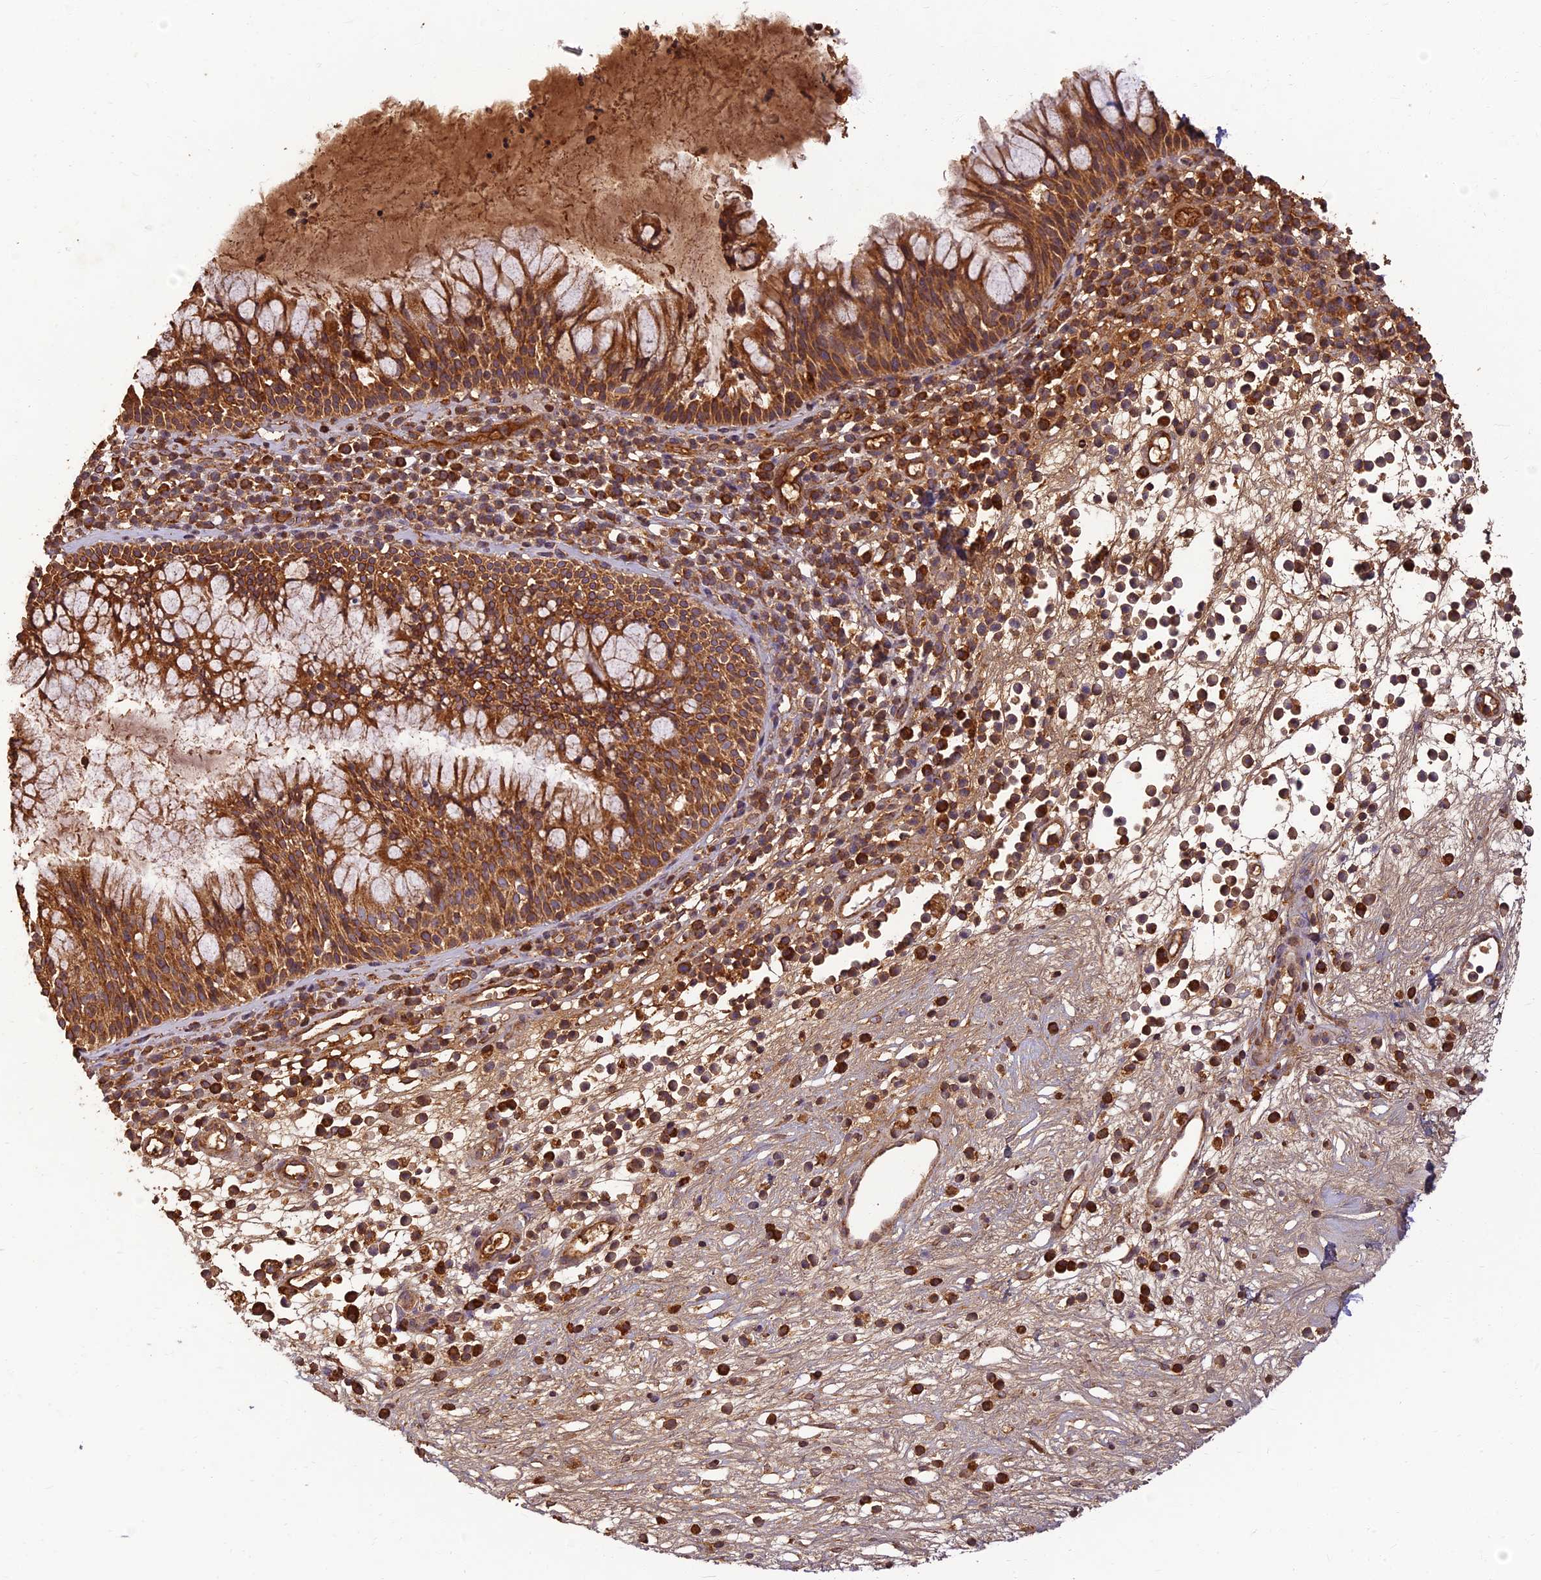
{"staining": {"intensity": "strong", "quantity": ">75%", "location": "cytoplasmic/membranous"}, "tissue": "nasopharynx", "cell_type": "Respiratory epithelial cells", "image_type": "normal", "snomed": [{"axis": "morphology", "description": "Normal tissue, NOS"}, {"axis": "morphology", "description": "Inflammation, NOS"}, {"axis": "topography", "description": "Nasopharynx"}], "caption": "Immunohistochemistry (IHC) of normal human nasopharynx demonstrates high levels of strong cytoplasmic/membranous staining in approximately >75% of respiratory epithelial cells. The staining is performed using DAB brown chromogen to label protein expression. The nuclei are counter-stained blue using hematoxylin.", "gene": "CORO1C", "patient": {"sex": "male", "age": 70}}